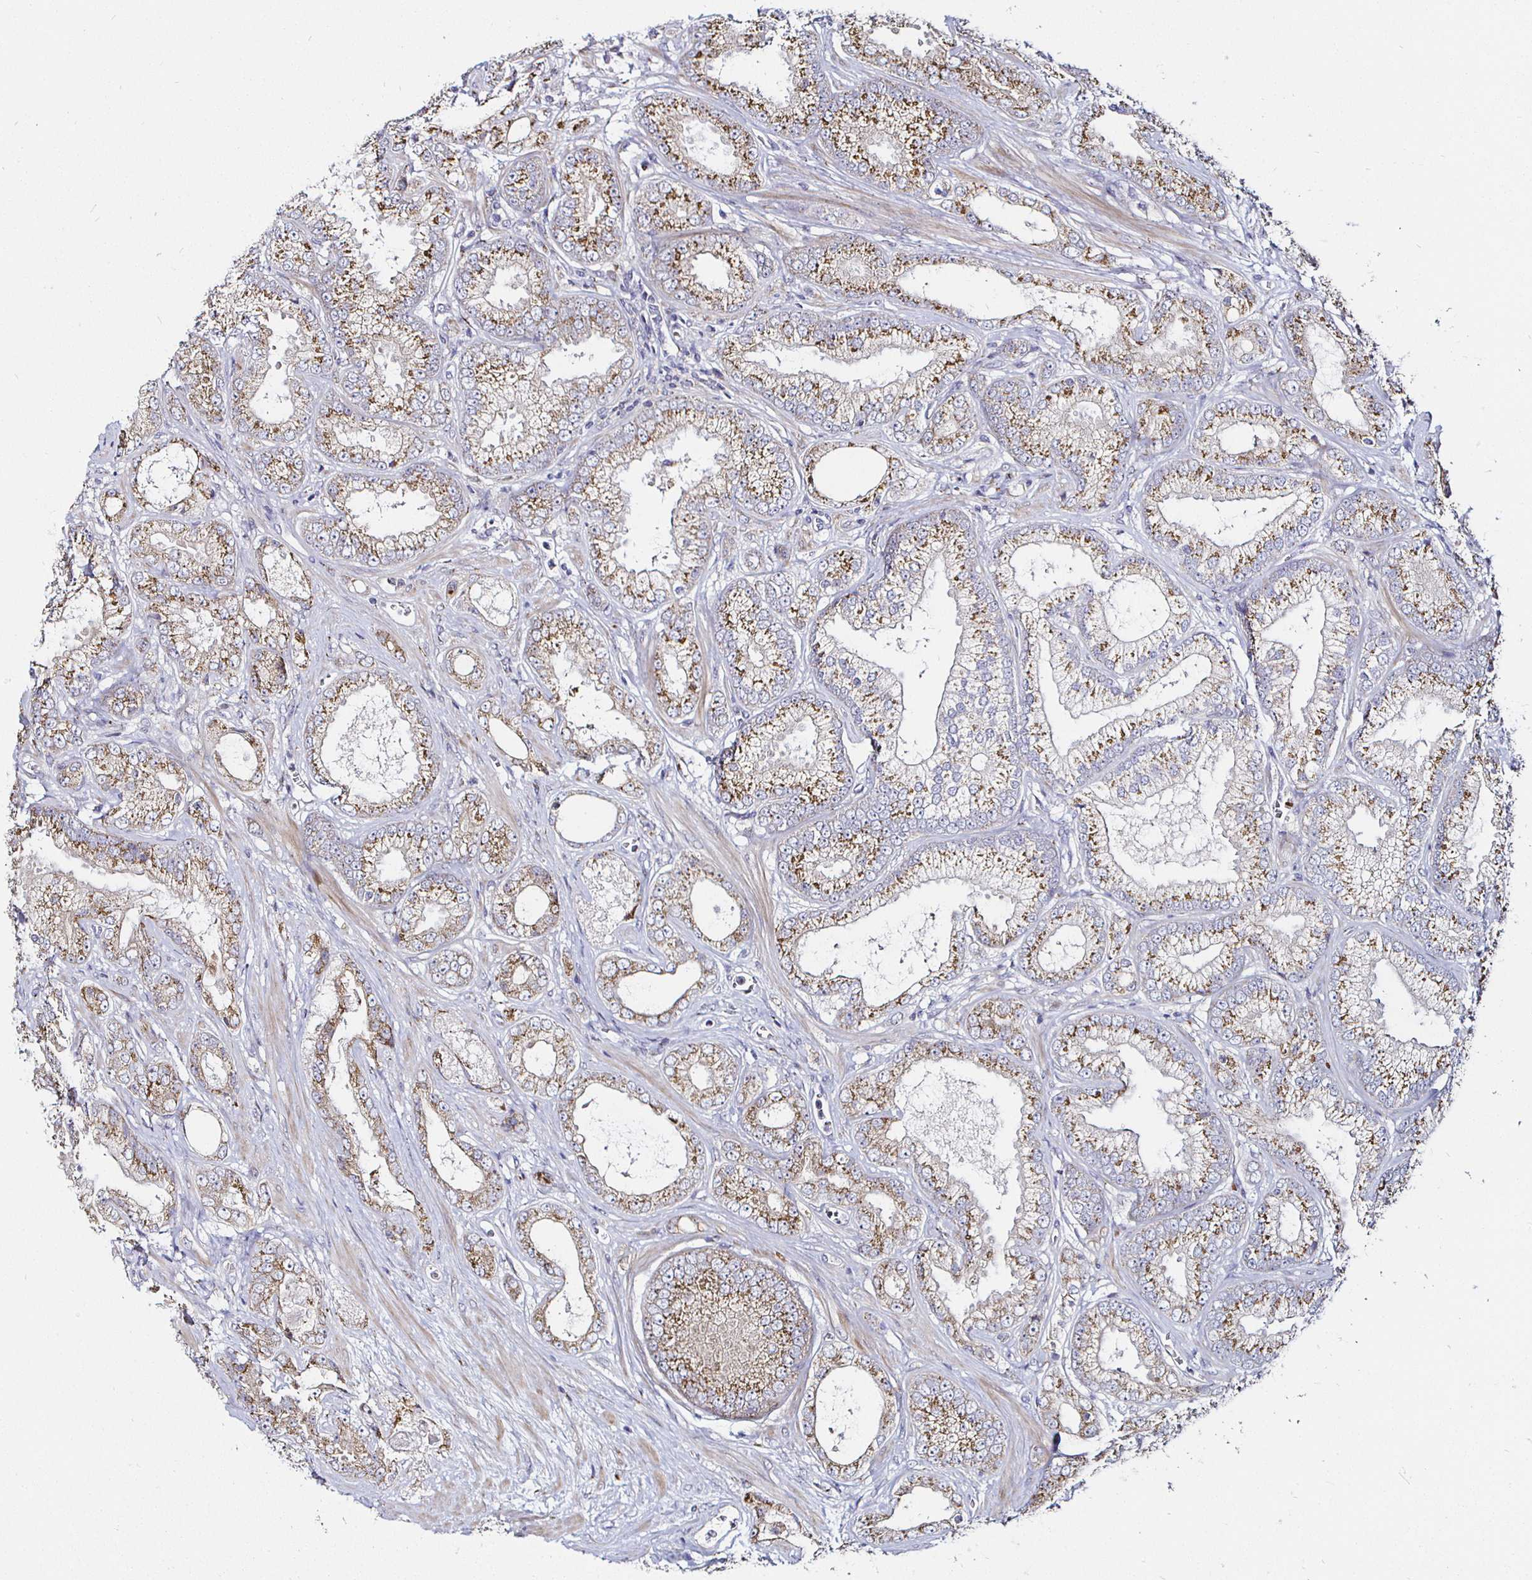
{"staining": {"intensity": "moderate", "quantity": ">75%", "location": "cytoplasmic/membranous"}, "tissue": "prostate cancer", "cell_type": "Tumor cells", "image_type": "cancer", "snomed": [{"axis": "morphology", "description": "Adenocarcinoma, High grade"}, {"axis": "topography", "description": "Prostate"}], "caption": "High-power microscopy captured an immunohistochemistry (IHC) photomicrograph of prostate cancer (high-grade adenocarcinoma), revealing moderate cytoplasmic/membranous positivity in about >75% of tumor cells.", "gene": "ATG3", "patient": {"sex": "male", "age": 67}}